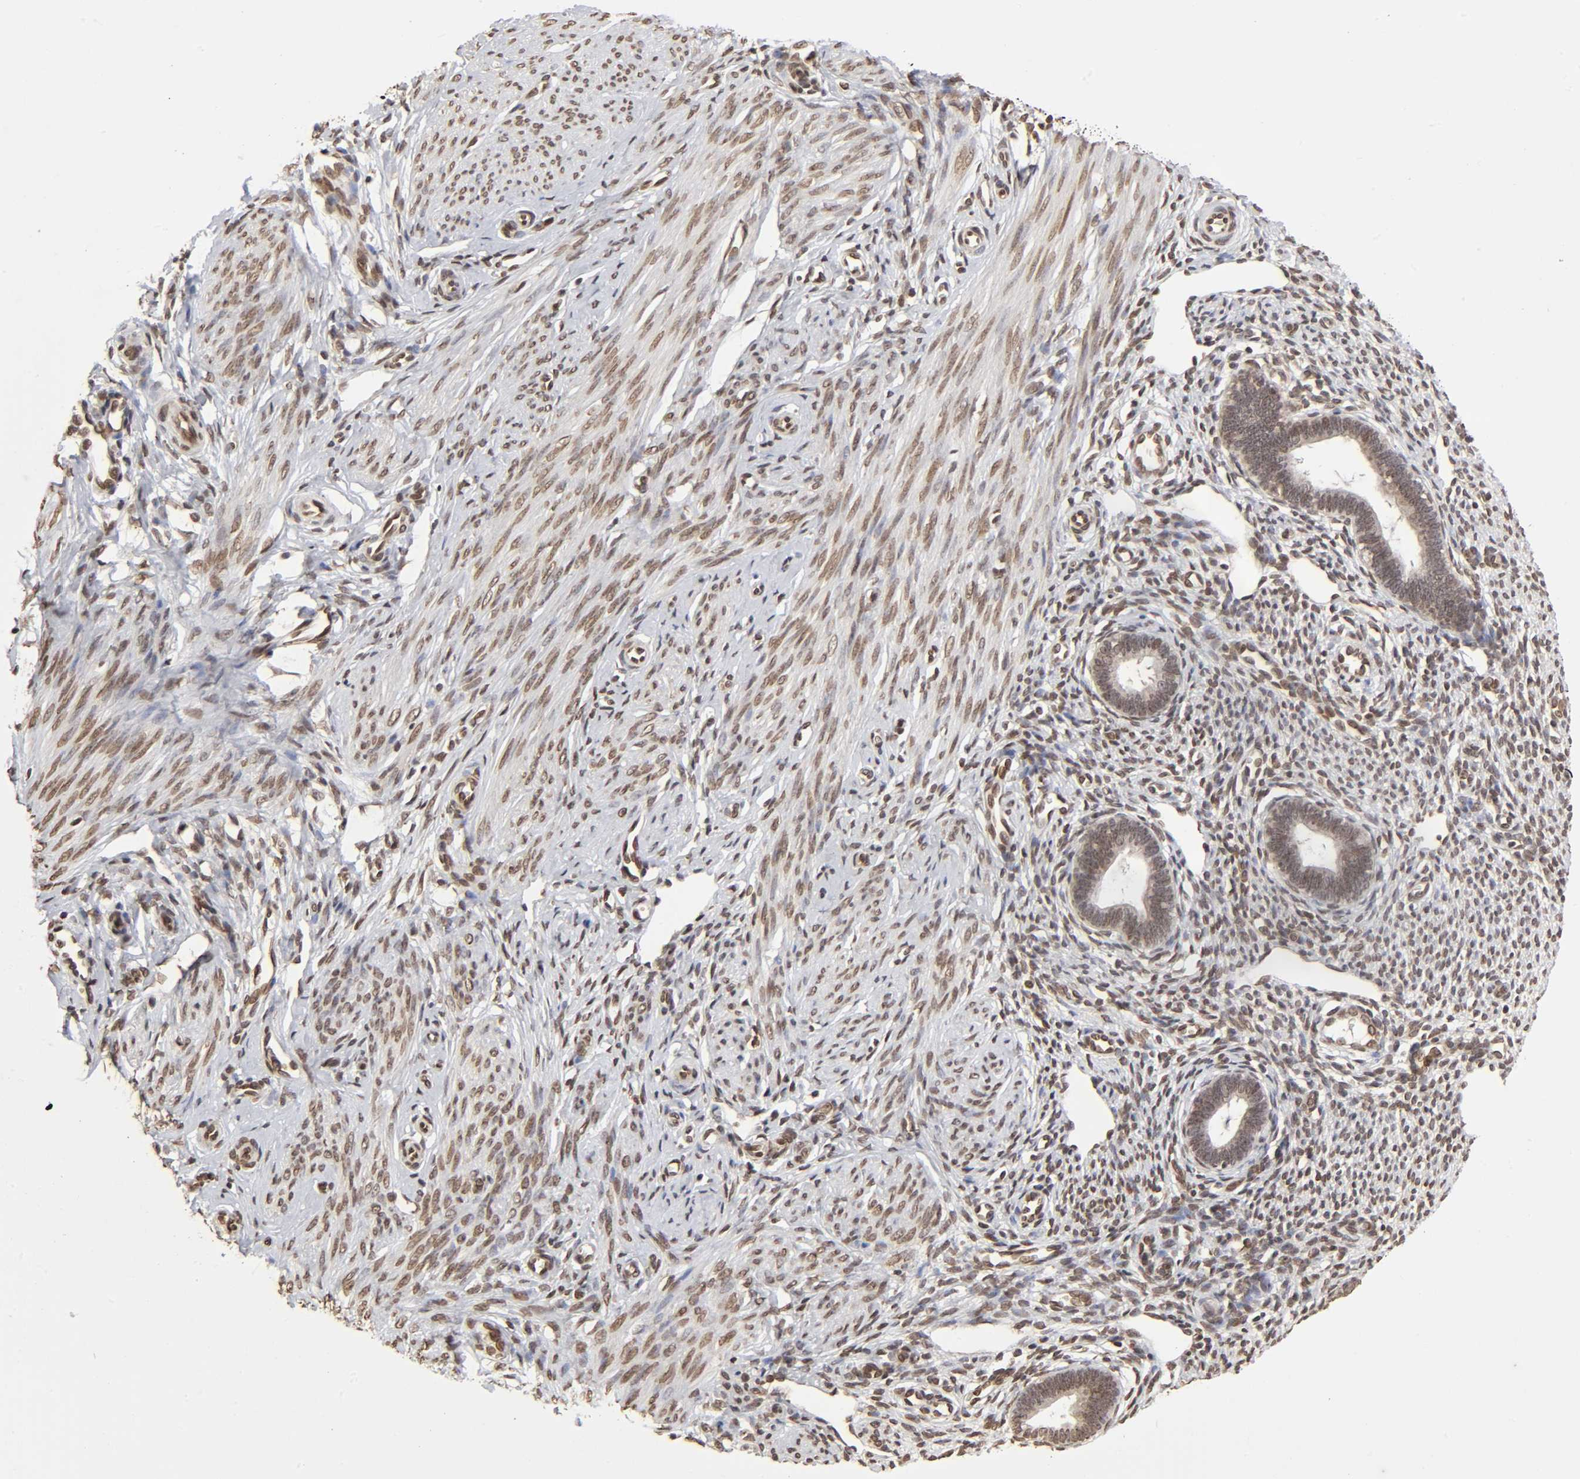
{"staining": {"intensity": "moderate", "quantity": "25%-75%", "location": "nuclear"}, "tissue": "endometrium", "cell_type": "Cells in endometrial stroma", "image_type": "normal", "snomed": [{"axis": "morphology", "description": "Normal tissue, NOS"}, {"axis": "topography", "description": "Endometrium"}], "caption": "High-magnification brightfield microscopy of benign endometrium stained with DAB (brown) and counterstained with hematoxylin (blue). cells in endometrial stroma exhibit moderate nuclear staining is appreciated in approximately25%-75% of cells.", "gene": "MLLT6", "patient": {"sex": "female", "age": 27}}